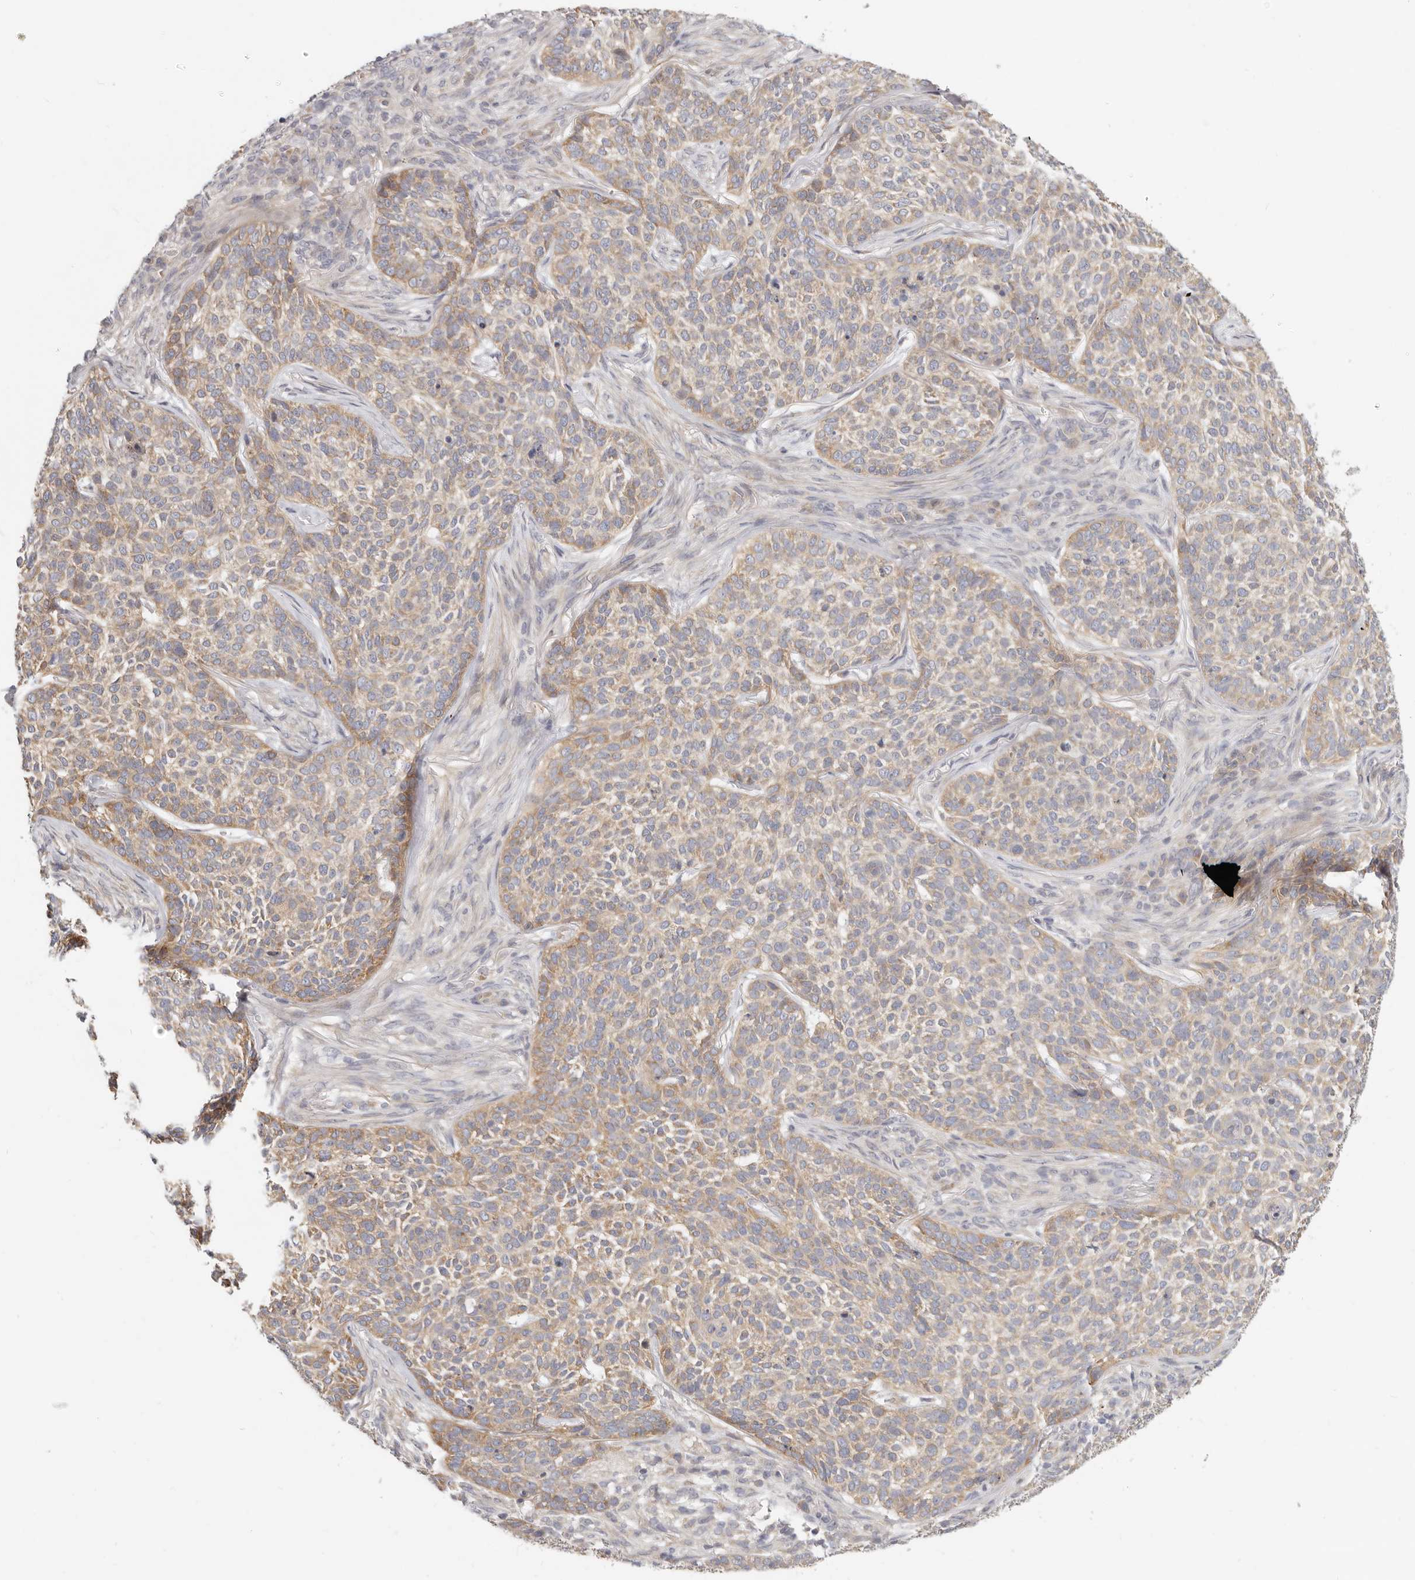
{"staining": {"intensity": "moderate", "quantity": "25%-75%", "location": "cytoplasmic/membranous"}, "tissue": "skin cancer", "cell_type": "Tumor cells", "image_type": "cancer", "snomed": [{"axis": "morphology", "description": "Basal cell carcinoma"}, {"axis": "topography", "description": "Skin"}], "caption": "Immunohistochemical staining of skin cancer (basal cell carcinoma) exhibits moderate cytoplasmic/membranous protein positivity in about 25%-75% of tumor cells. Ihc stains the protein of interest in brown and the nuclei are stained blue.", "gene": "TFB2M", "patient": {"sex": "female", "age": 64}}